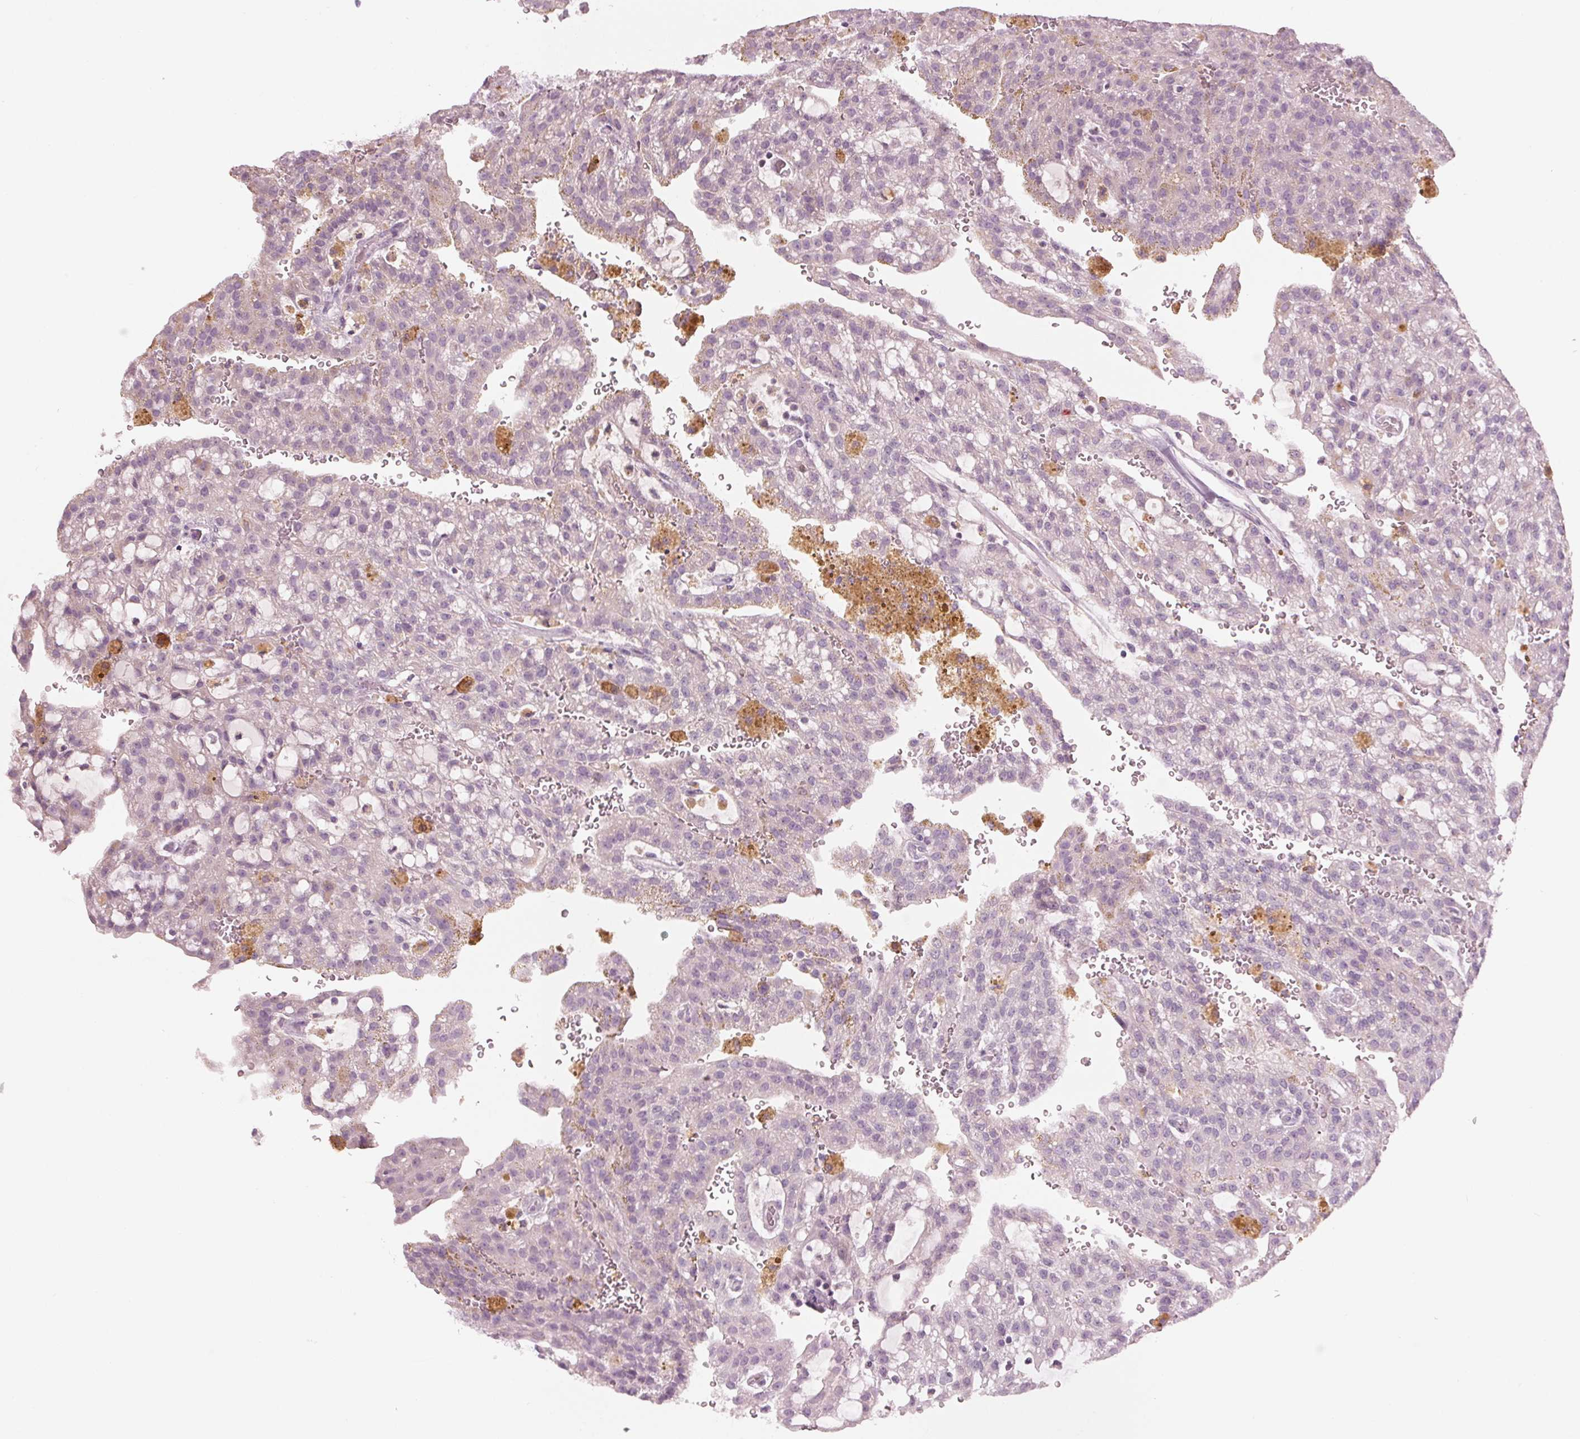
{"staining": {"intensity": "negative", "quantity": "none", "location": "none"}, "tissue": "renal cancer", "cell_type": "Tumor cells", "image_type": "cancer", "snomed": [{"axis": "morphology", "description": "Adenocarcinoma, NOS"}, {"axis": "topography", "description": "Kidney"}], "caption": "Renal cancer (adenocarcinoma) stained for a protein using IHC displays no positivity tumor cells.", "gene": "PRAP1", "patient": {"sex": "male", "age": 63}}